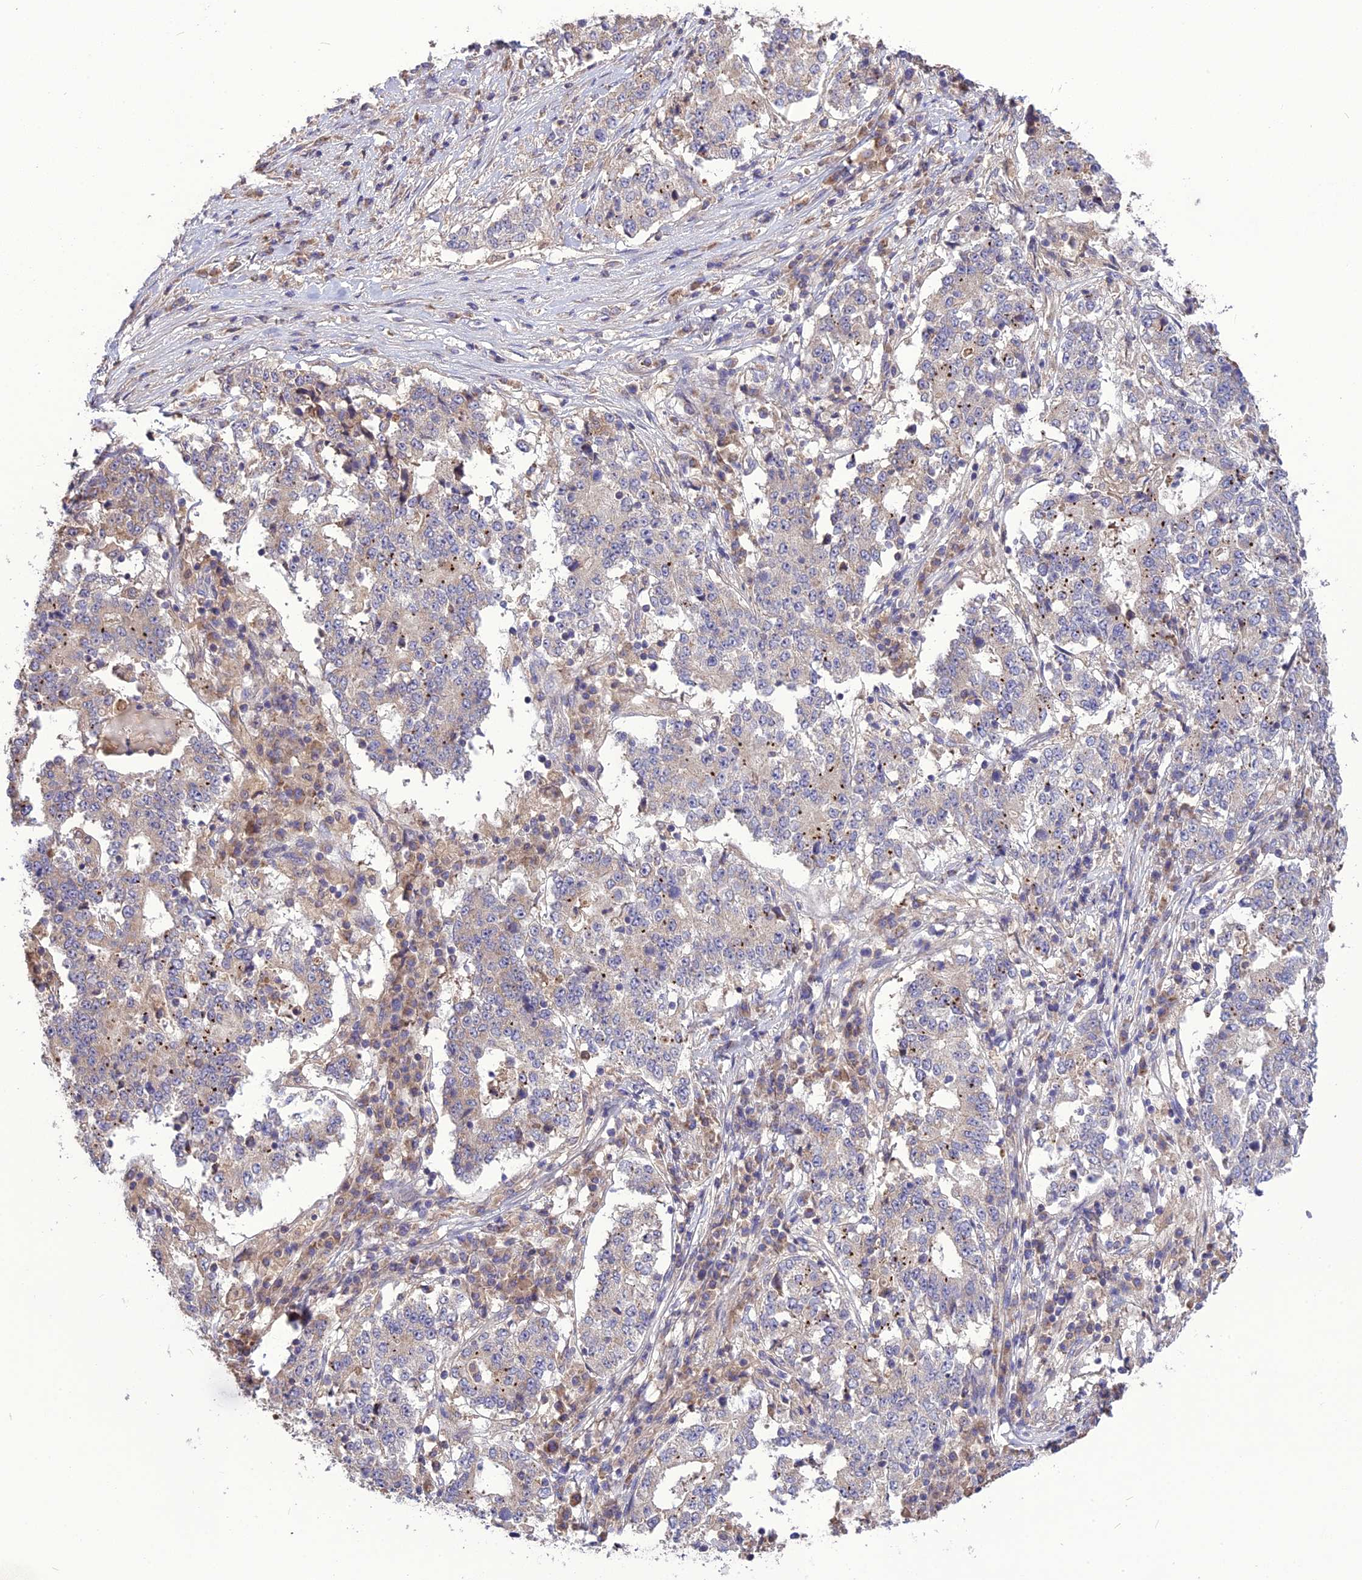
{"staining": {"intensity": "moderate", "quantity": "<25%", "location": "cytoplasmic/membranous"}, "tissue": "stomach cancer", "cell_type": "Tumor cells", "image_type": "cancer", "snomed": [{"axis": "morphology", "description": "Adenocarcinoma, NOS"}, {"axis": "topography", "description": "Stomach"}], "caption": "Tumor cells show low levels of moderate cytoplasmic/membranous expression in about <25% of cells in stomach cancer.", "gene": "NUDT8", "patient": {"sex": "male", "age": 59}}